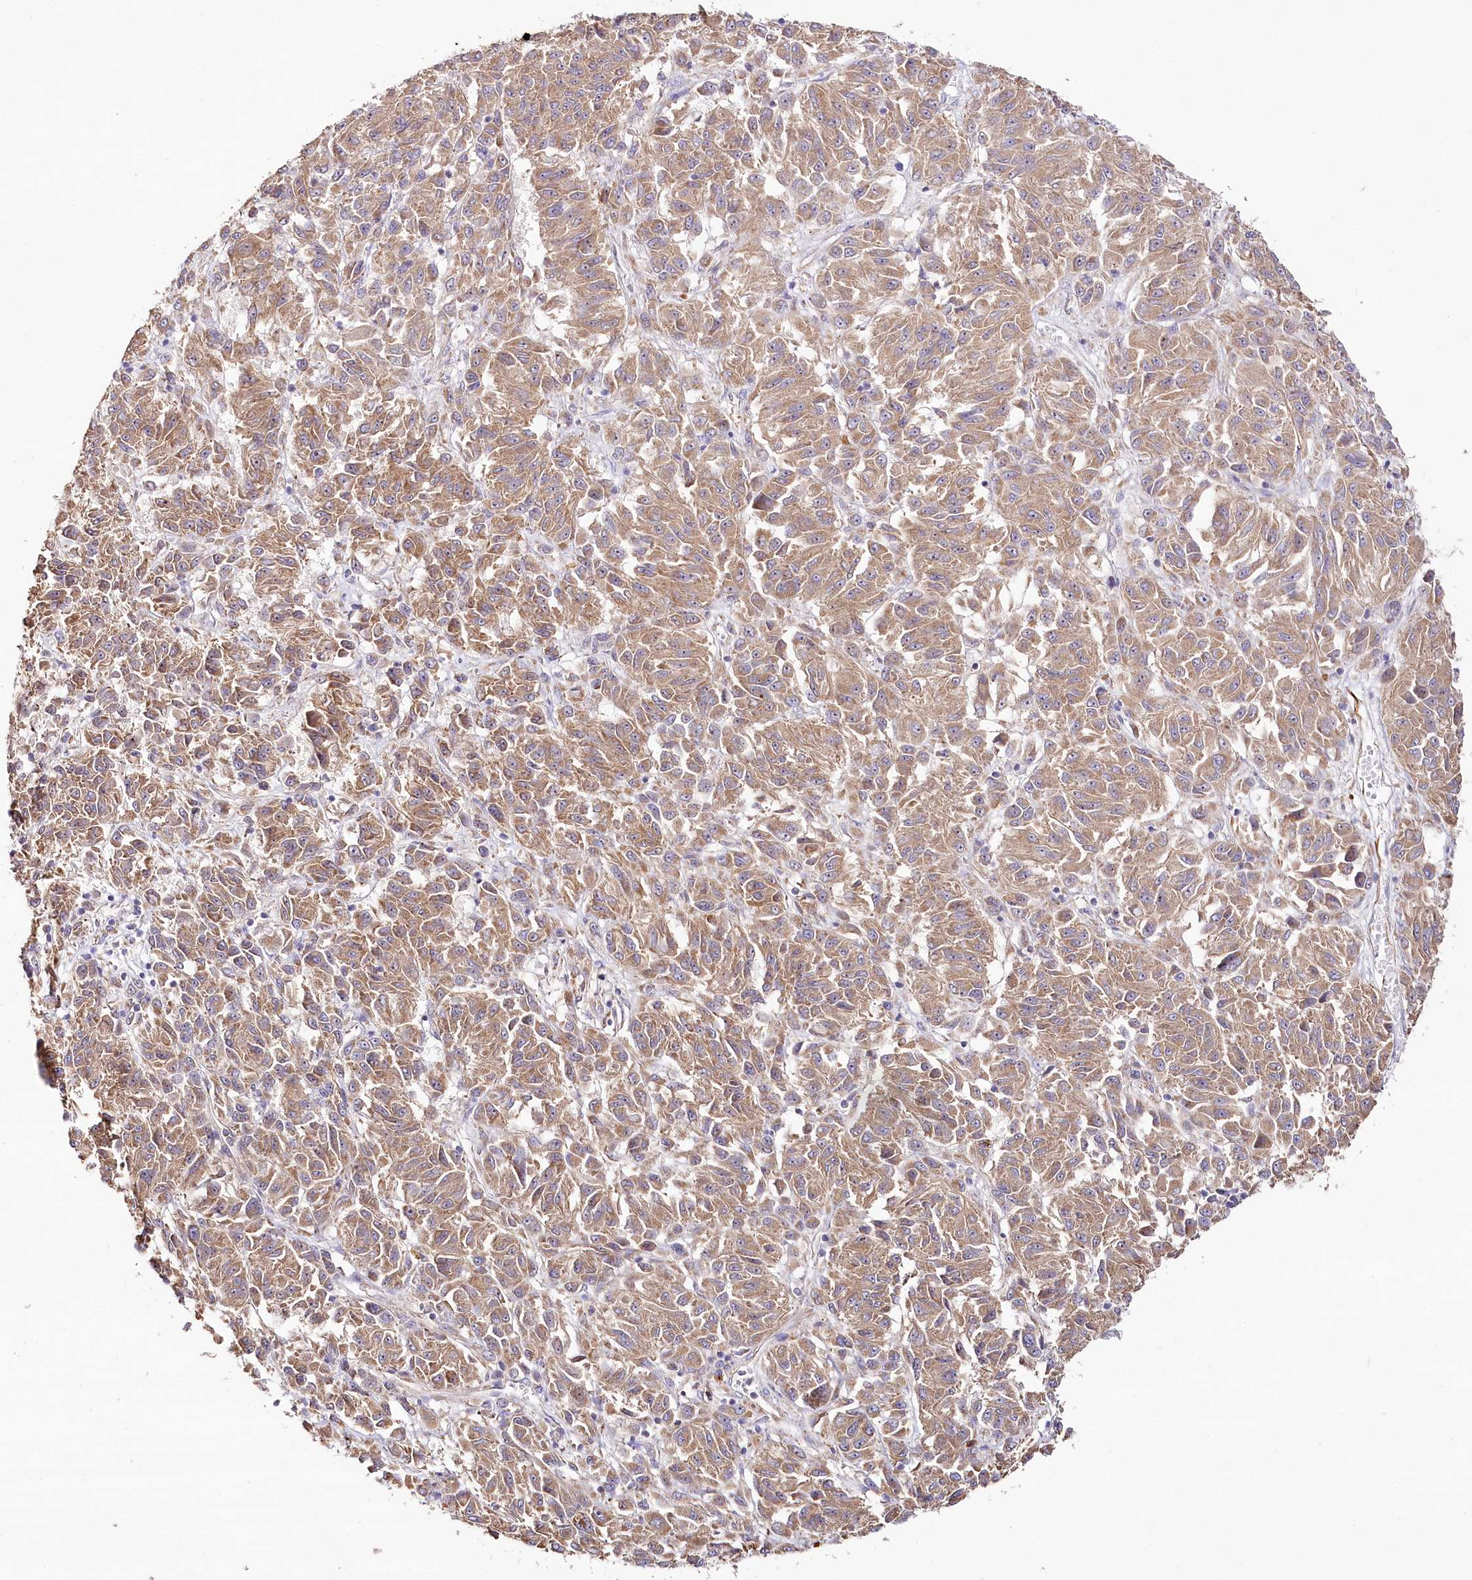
{"staining": {"intensity": "moderate", "quantity": ">75%", "location": "cytoplasmic/membranous"}, "tissue": "melanoma", "cell_type": "Tumor cells", "image_type": "cancer", "snomed": [{"axis": "morphology", "description": "Malignant melanoma, Metastatic site"}, {"axis": "topography", "description": "Lung"}], "caption": "This micrograph reveals malignant melanoma (metastatic site) stained with immunohistochemistry (IHC) to label a protein in brown. The cytoplasmic/membranous of tumor cells show moderate positivity for the protein. Nuclei are counter-stained blue.", "gene": "DMXL1", "patient": {"sex": "male", "age": 64}}